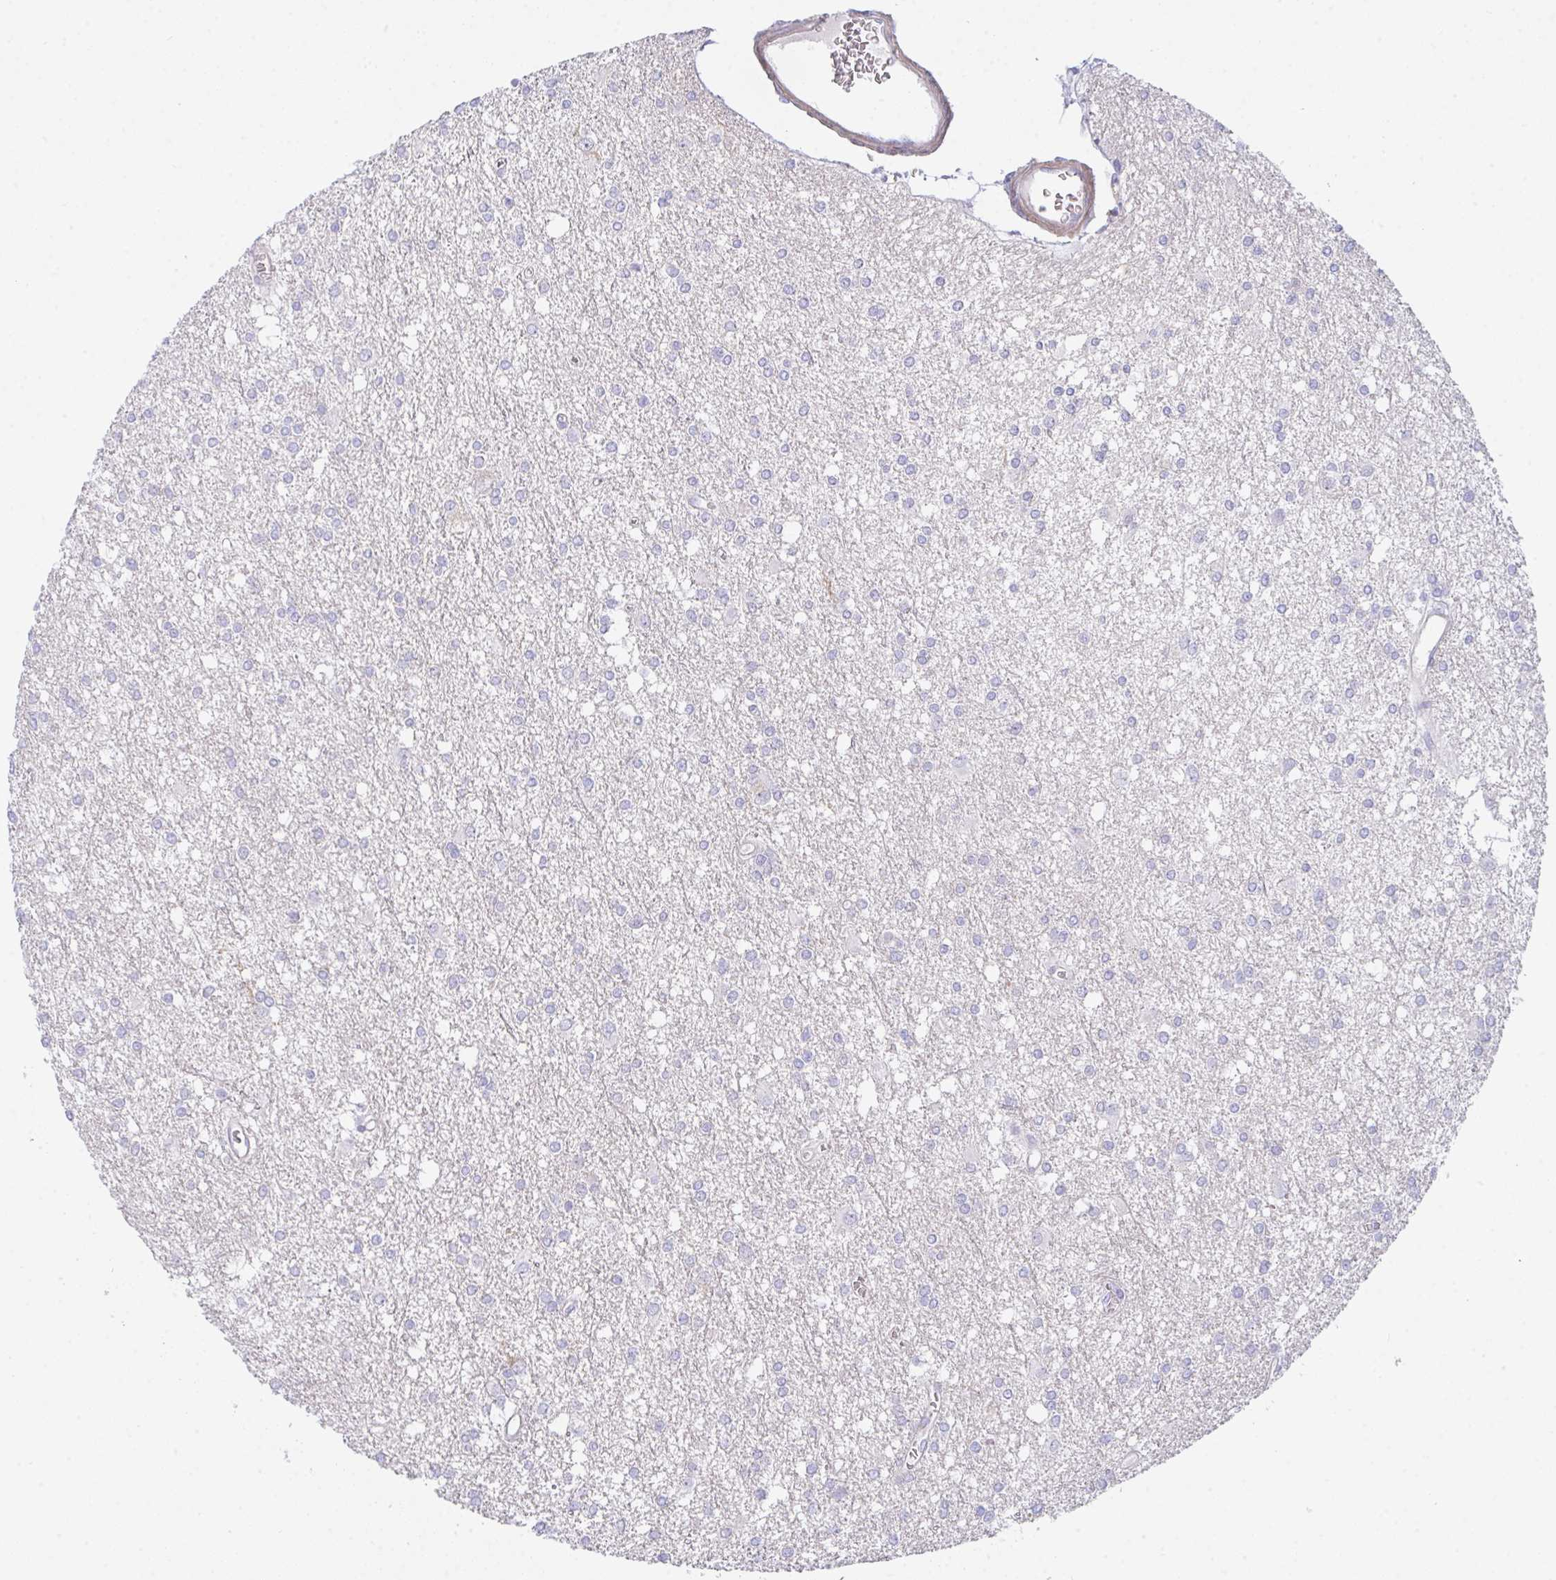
{"staining": {"intensity": "negative", "quantity": "none", "location": "none"}, "tissue": "glioma", "cell_type": "Tumor cells", "image_type": "cancer", "snomed": [{"axis": "morphology", "description": "Glioma, malignant, High grade"}, {"axis": "topography", "description": "Brain"}], "caption": "High magnification brightfield microscopy of glioma stained with DAB (brown) and counterstained with hematoxylin (blue): tumor cells show no significant staining. (DAB (3,3'-diaminobenzidine) IHC, high magnification).", "gene": "CEP170B", "patient": {"sex": "male", "age": 48}}